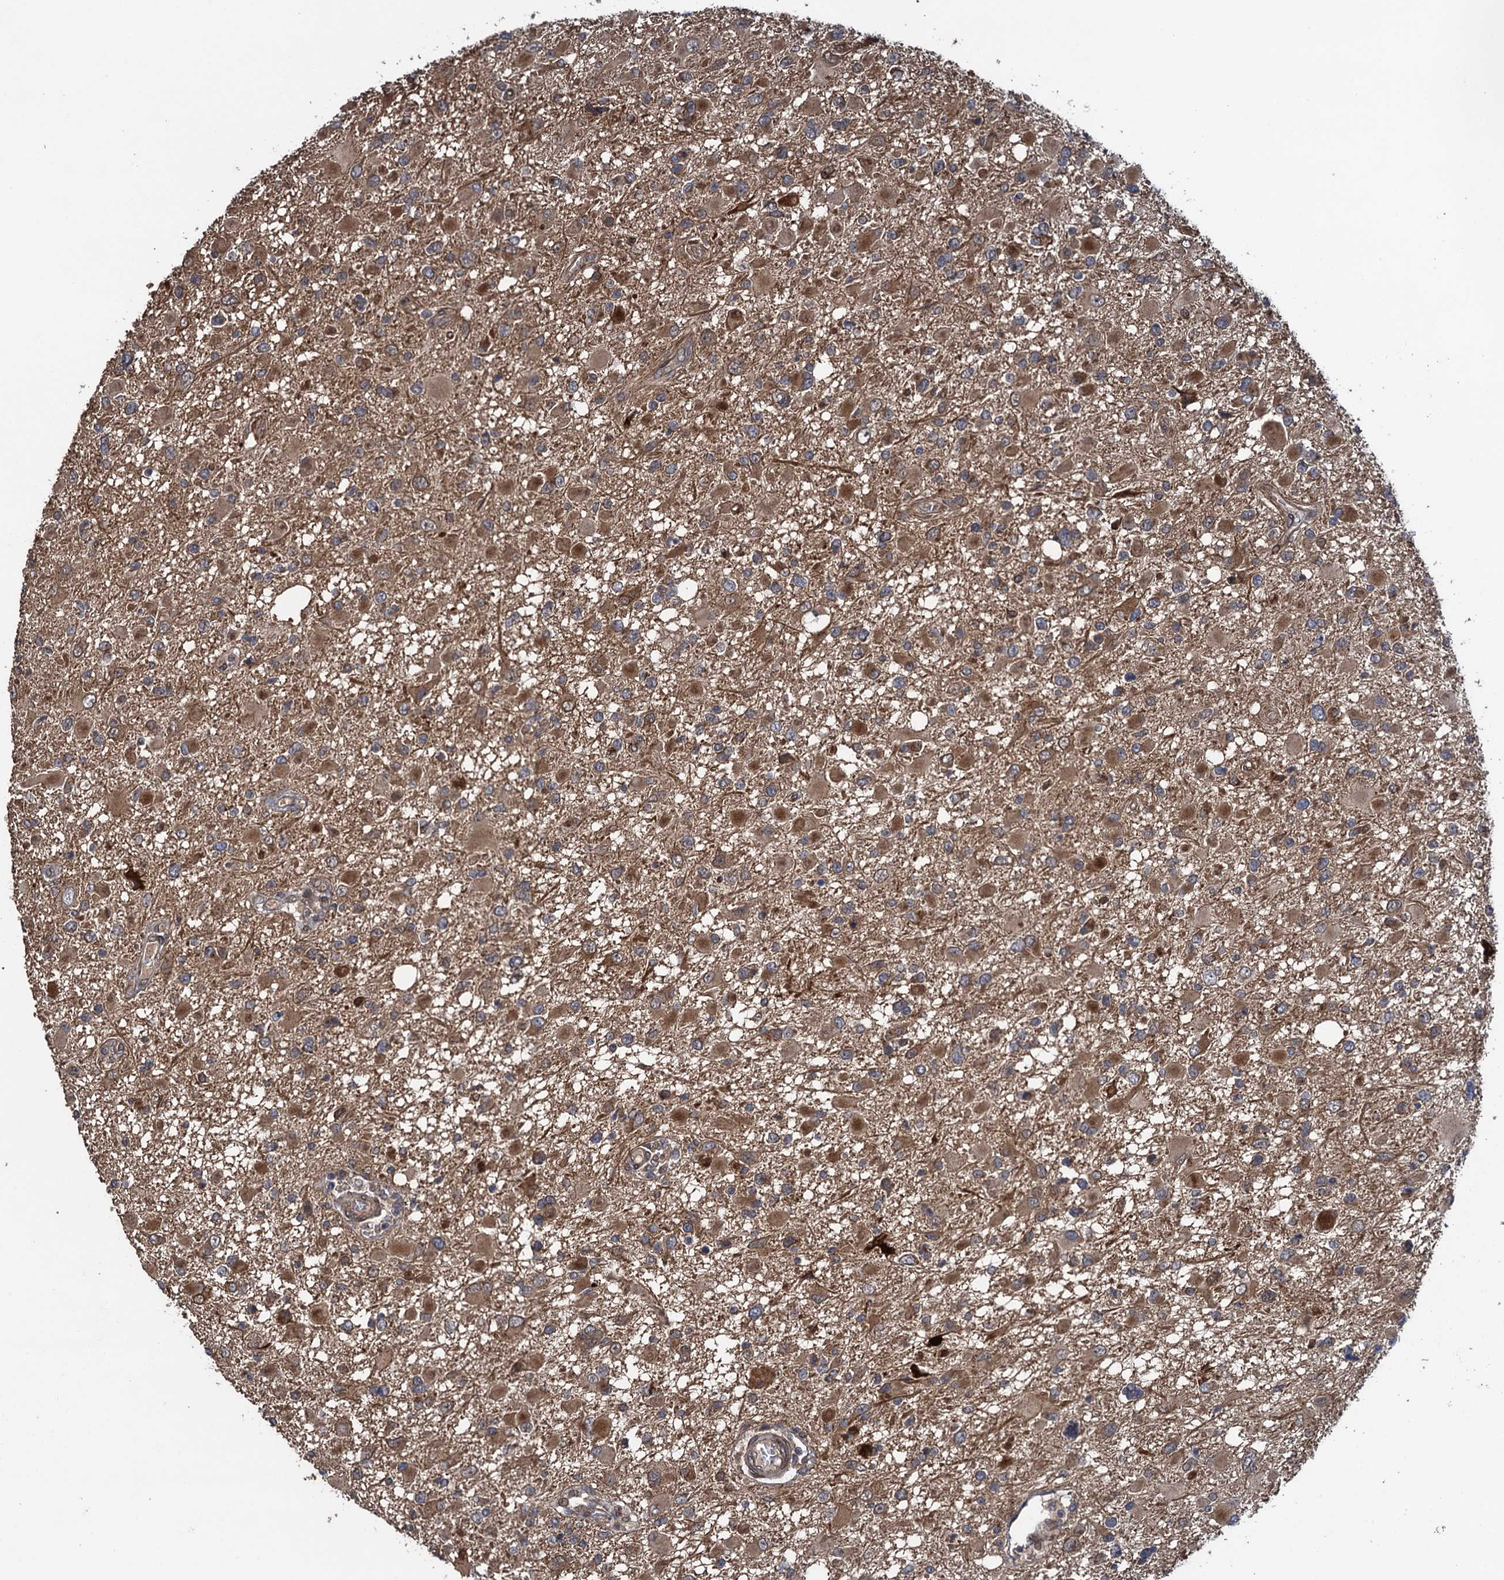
{"staining": {"intensity": "moderate", "quantity": "25%-75%", "location": "cytoplasmic/membranous"}, "tissue": "glioma", "cell_type": "Tumor cells", "image_type": "cancer", "snomed": [{"axis": "morphology", "description": "Glioma, malignant, High grade"}, {"axis": "topography", "description": "Brain"}], "caption": "The histopathology image demonstrates immunohistochemical staining of high-grade glioma (malignant). There is moderate cytoplasmic/membranous staining is identified in about 25%-75% of tumor cells.", "gene": "RHOBTB1", "patient": {"sex": "male", "age": 53}}